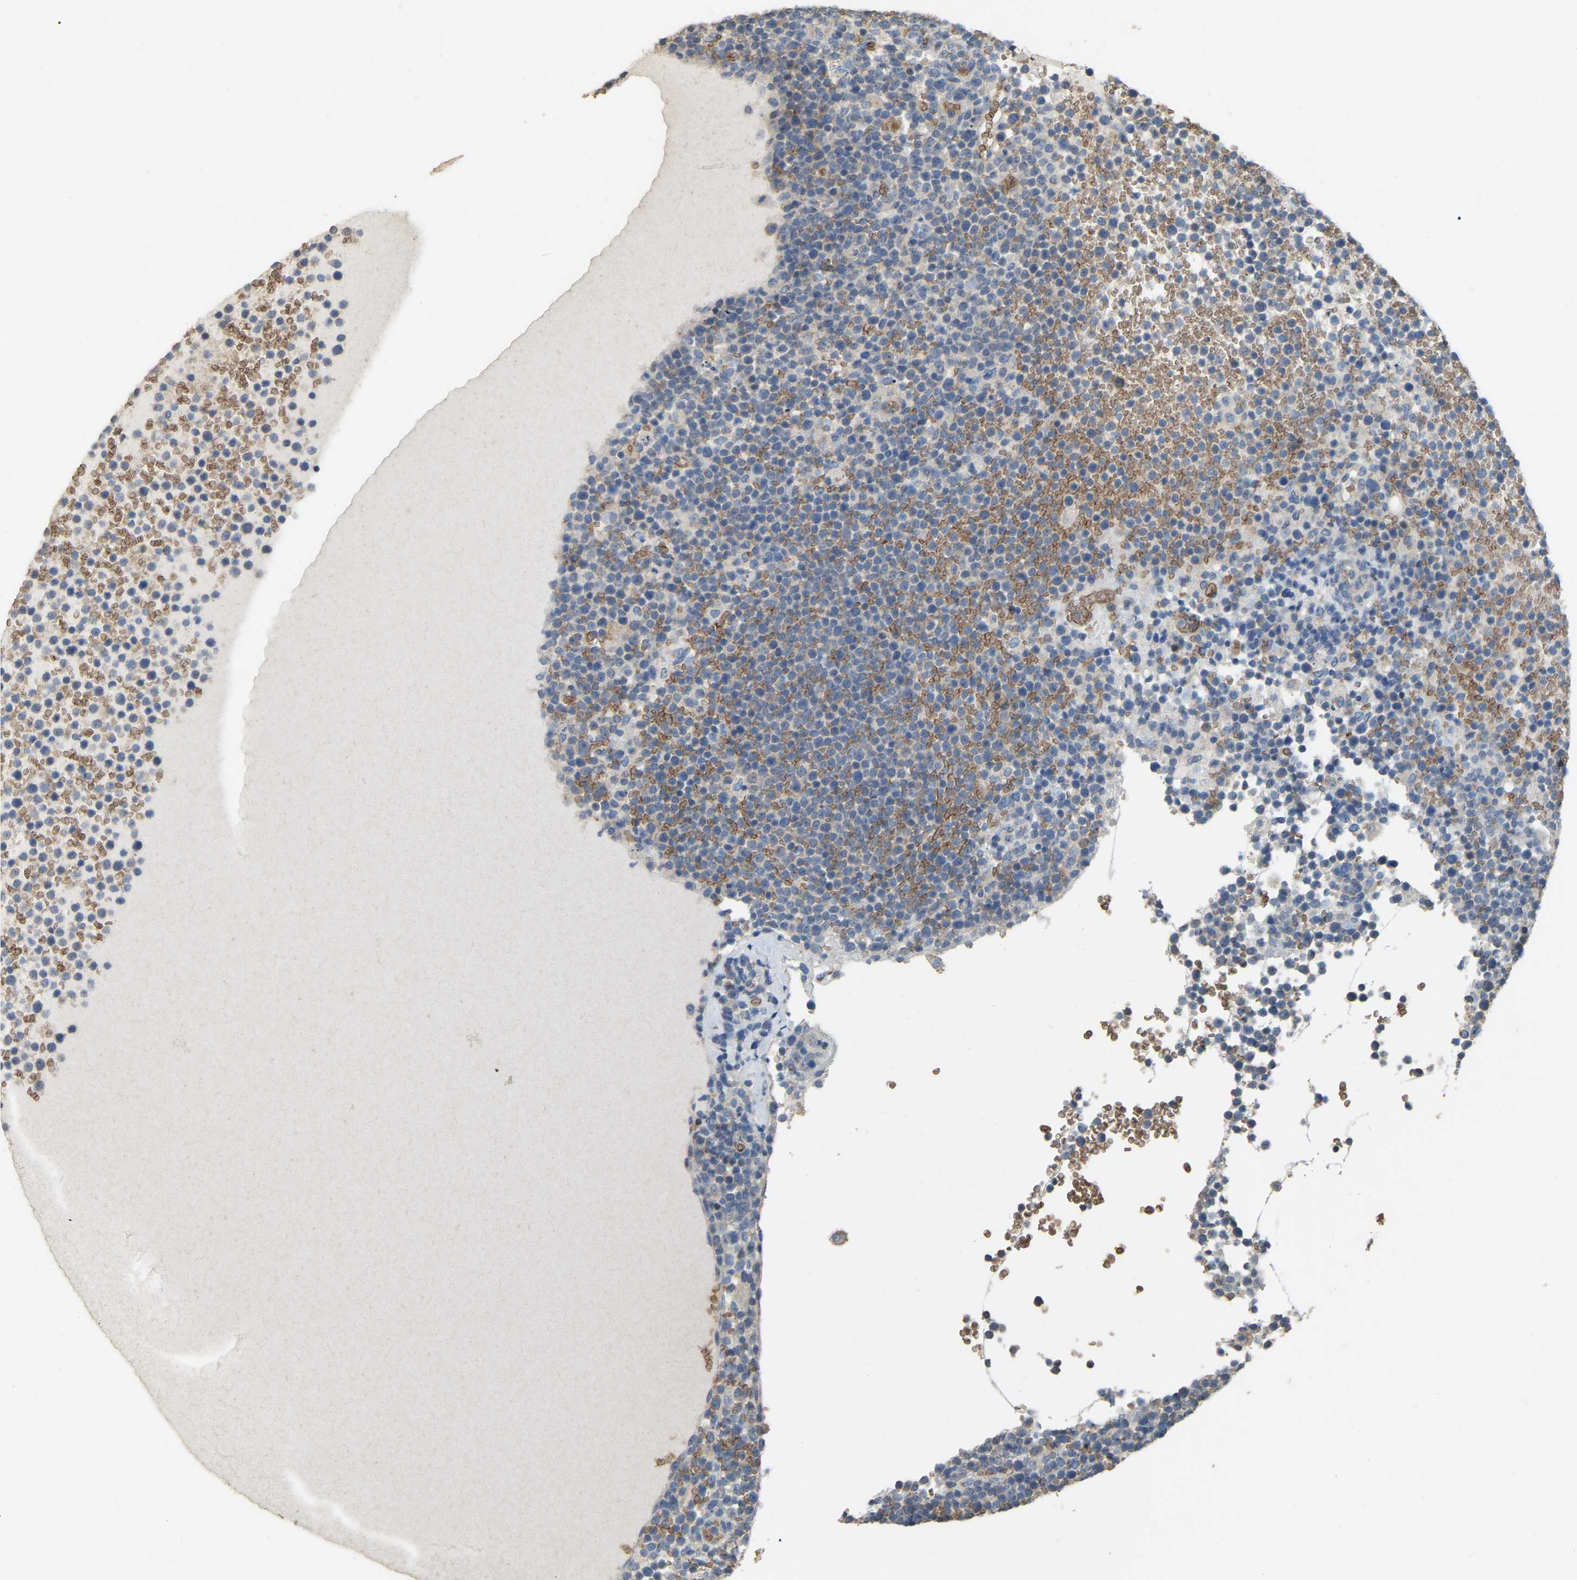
{"staining": {"intensity": "weak", "quantity": "<25%", "location": "cytoplasmic/membranous"}, "tissue": "lymphoma", "cell_type": "Tumor cells", "image_type": "cancer", "snomed": [{"axis": "morphology", "description": "Malignant lymphoma, non-Hodgkin's type, High grade"}, {"axis": "topography", "description": "Lymph node"}], "caption": "Tumor cells show no significant protein positivity in malignant lymphoma, non-Hodgkin's type (high-grade).", "gene": "CFAP298", "patient": {"sex": "male", "age": 61}}